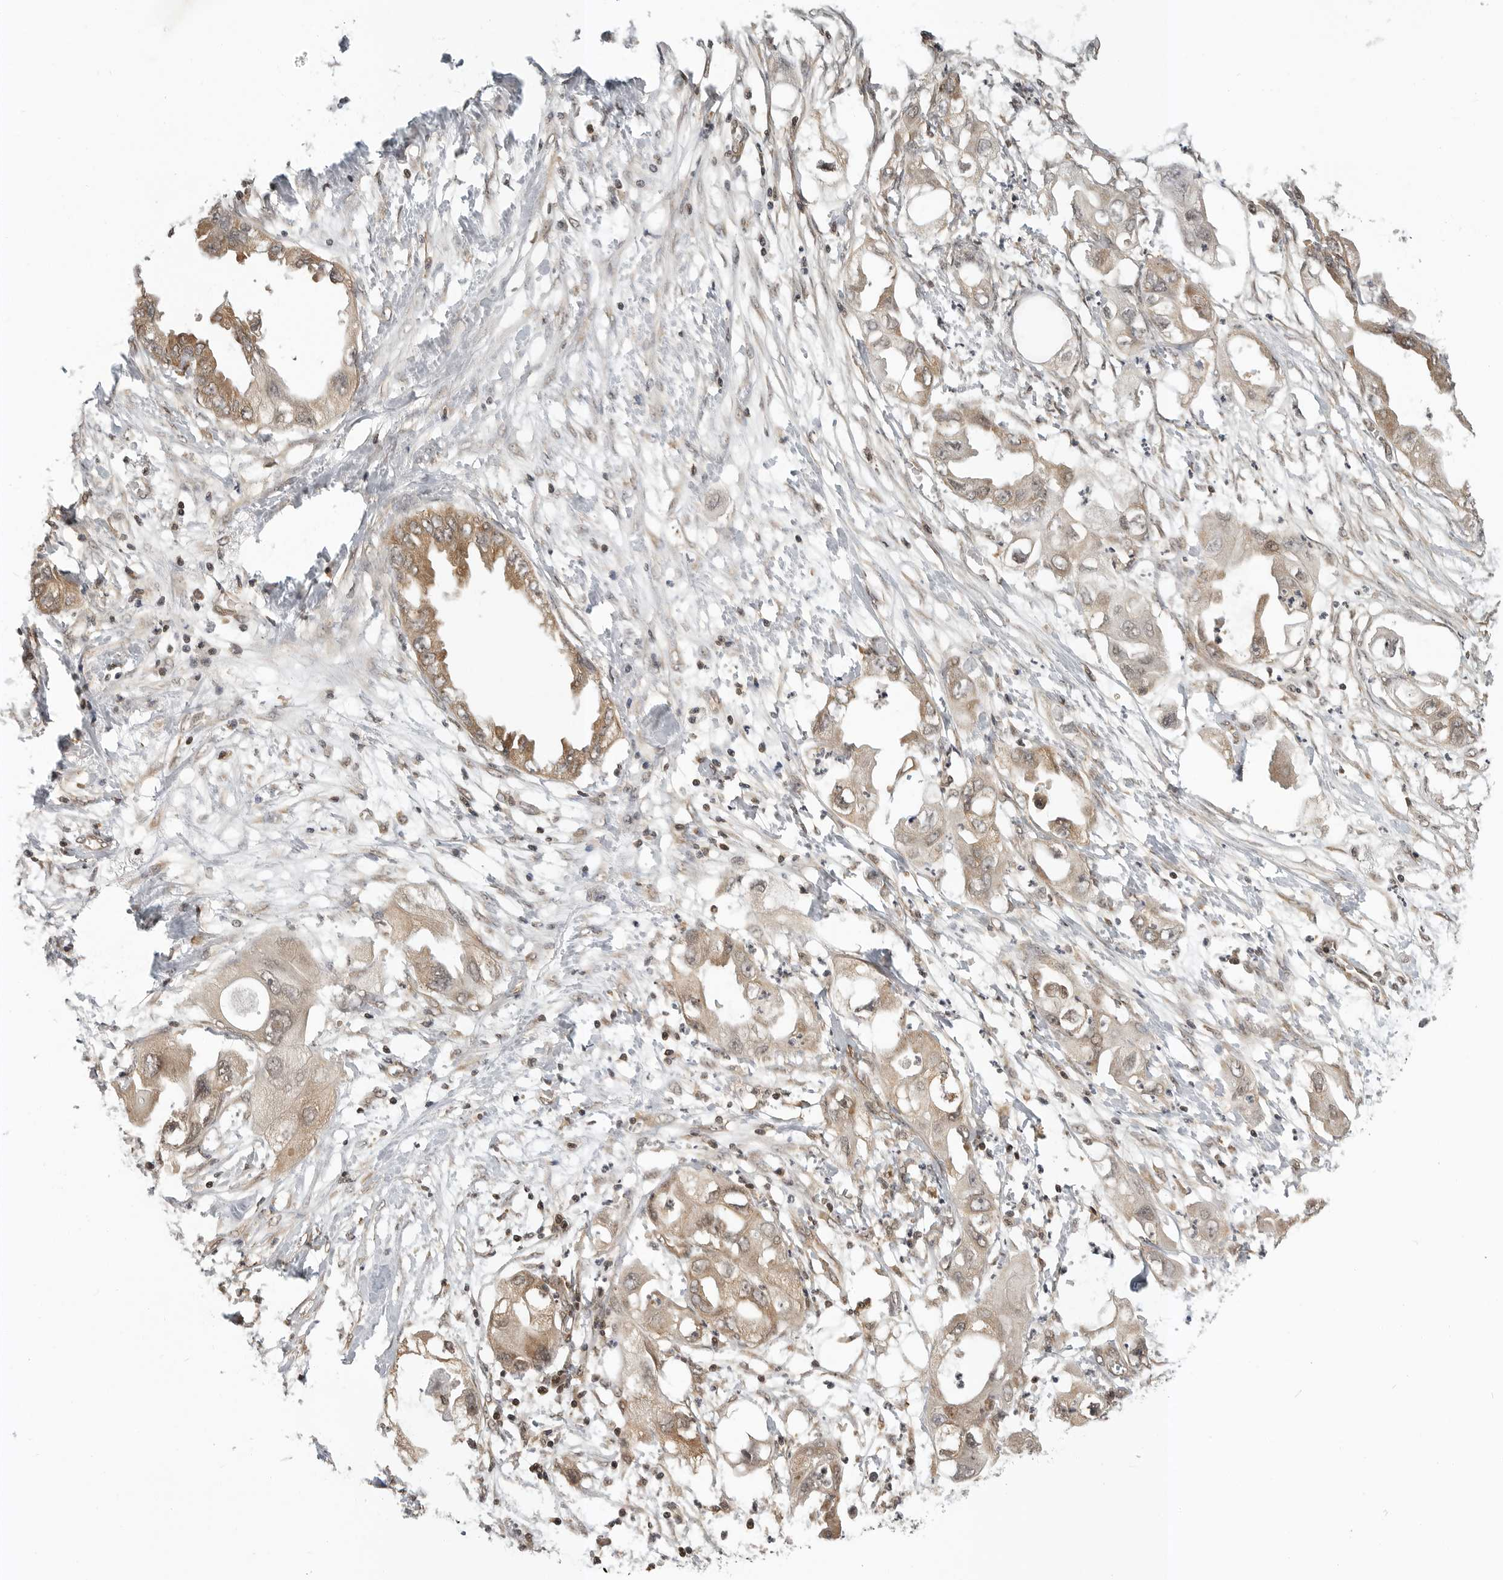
{"staining": {"intensity": "weak", "quantity": "25%-75%", "location": "cytoplasmic/membranous"}, "tissue": "endometrial cancer", "cell_type": "Tumor cells", "image_type": "cancer", "snomed": [{"axis": "morphology", "description": "Adenocarcinoma, NOS"}, {"axis": "morphology", "description": "Adenocarcinoma, metastatic, NOS"}, {"axis": "topography", "description": "Adipose tissue"}, {"axis": "topography", "description": "Endometrium"}], "caption": "Immunohistochemistry (IHC) of endometrial cancer displays low levels of weak cytoplasmic/membranous expression in approximately 25%-75% of tumor cells. (DAB (3,3'-diaminobenzidine) = brown stain, brightfield microscopy at high magnification).", "gene": "SZRD1", "patient": {"sex": "female", "age": 67}}